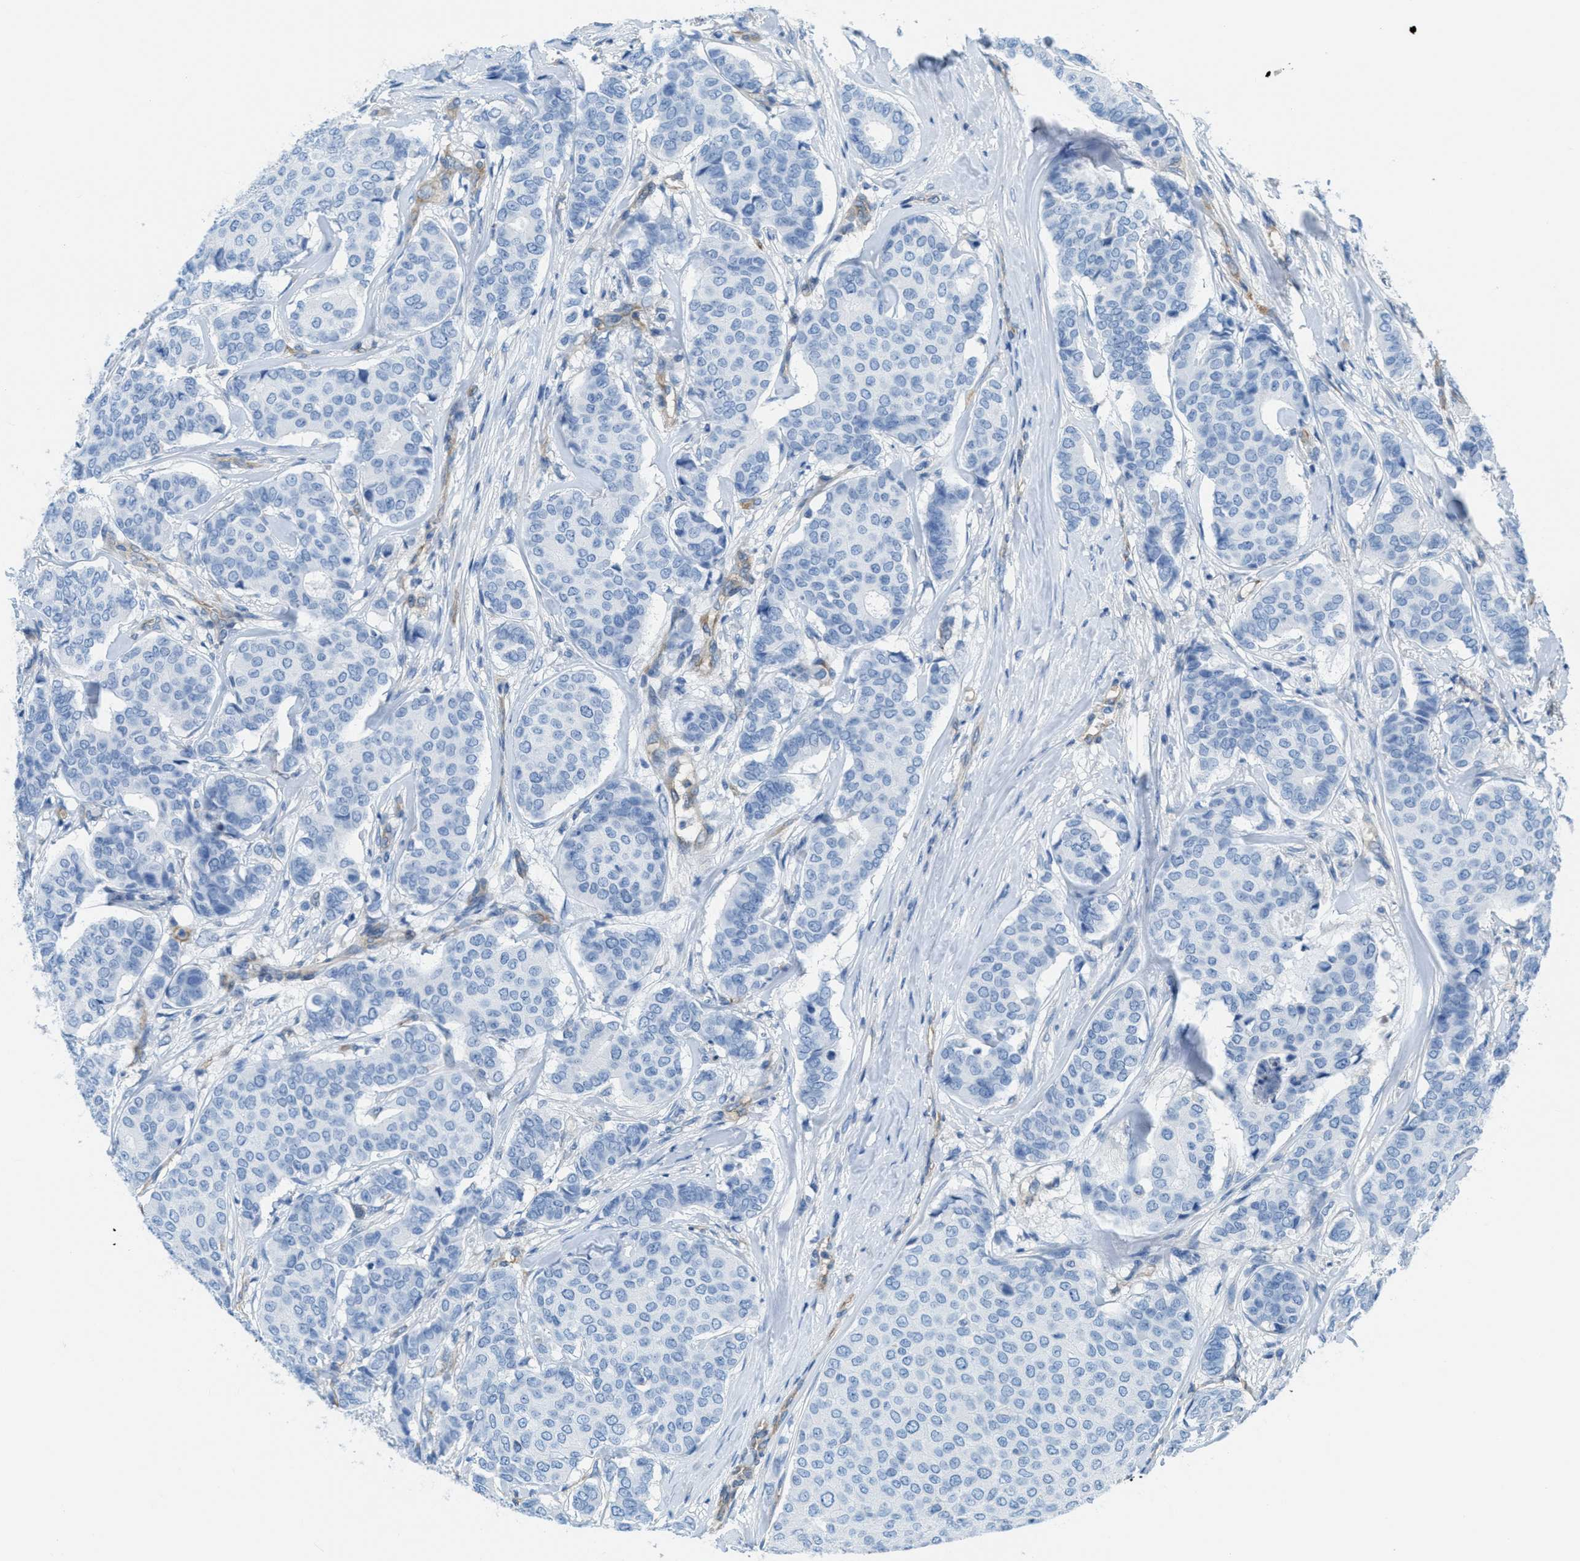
{"staining": {"intensity": "negative", "quantity": "none", "location": "none"}, "tissue": "breast cancer", "cell_type": "Tumor cells", "image_type": "cancer", "snomed": [{"axis": "morphology", "description": "Duct carcinoma"}, {"axis": "topography", "description": "Breast"}], "caption": "IHC image of breast cancer (infiltrating ductal carcinoma) stained for a protein (brown), which exhibits no expression in tumor cells.", "gene": "MAPRE2", "patient": {"sex": "female", "age": 75}}